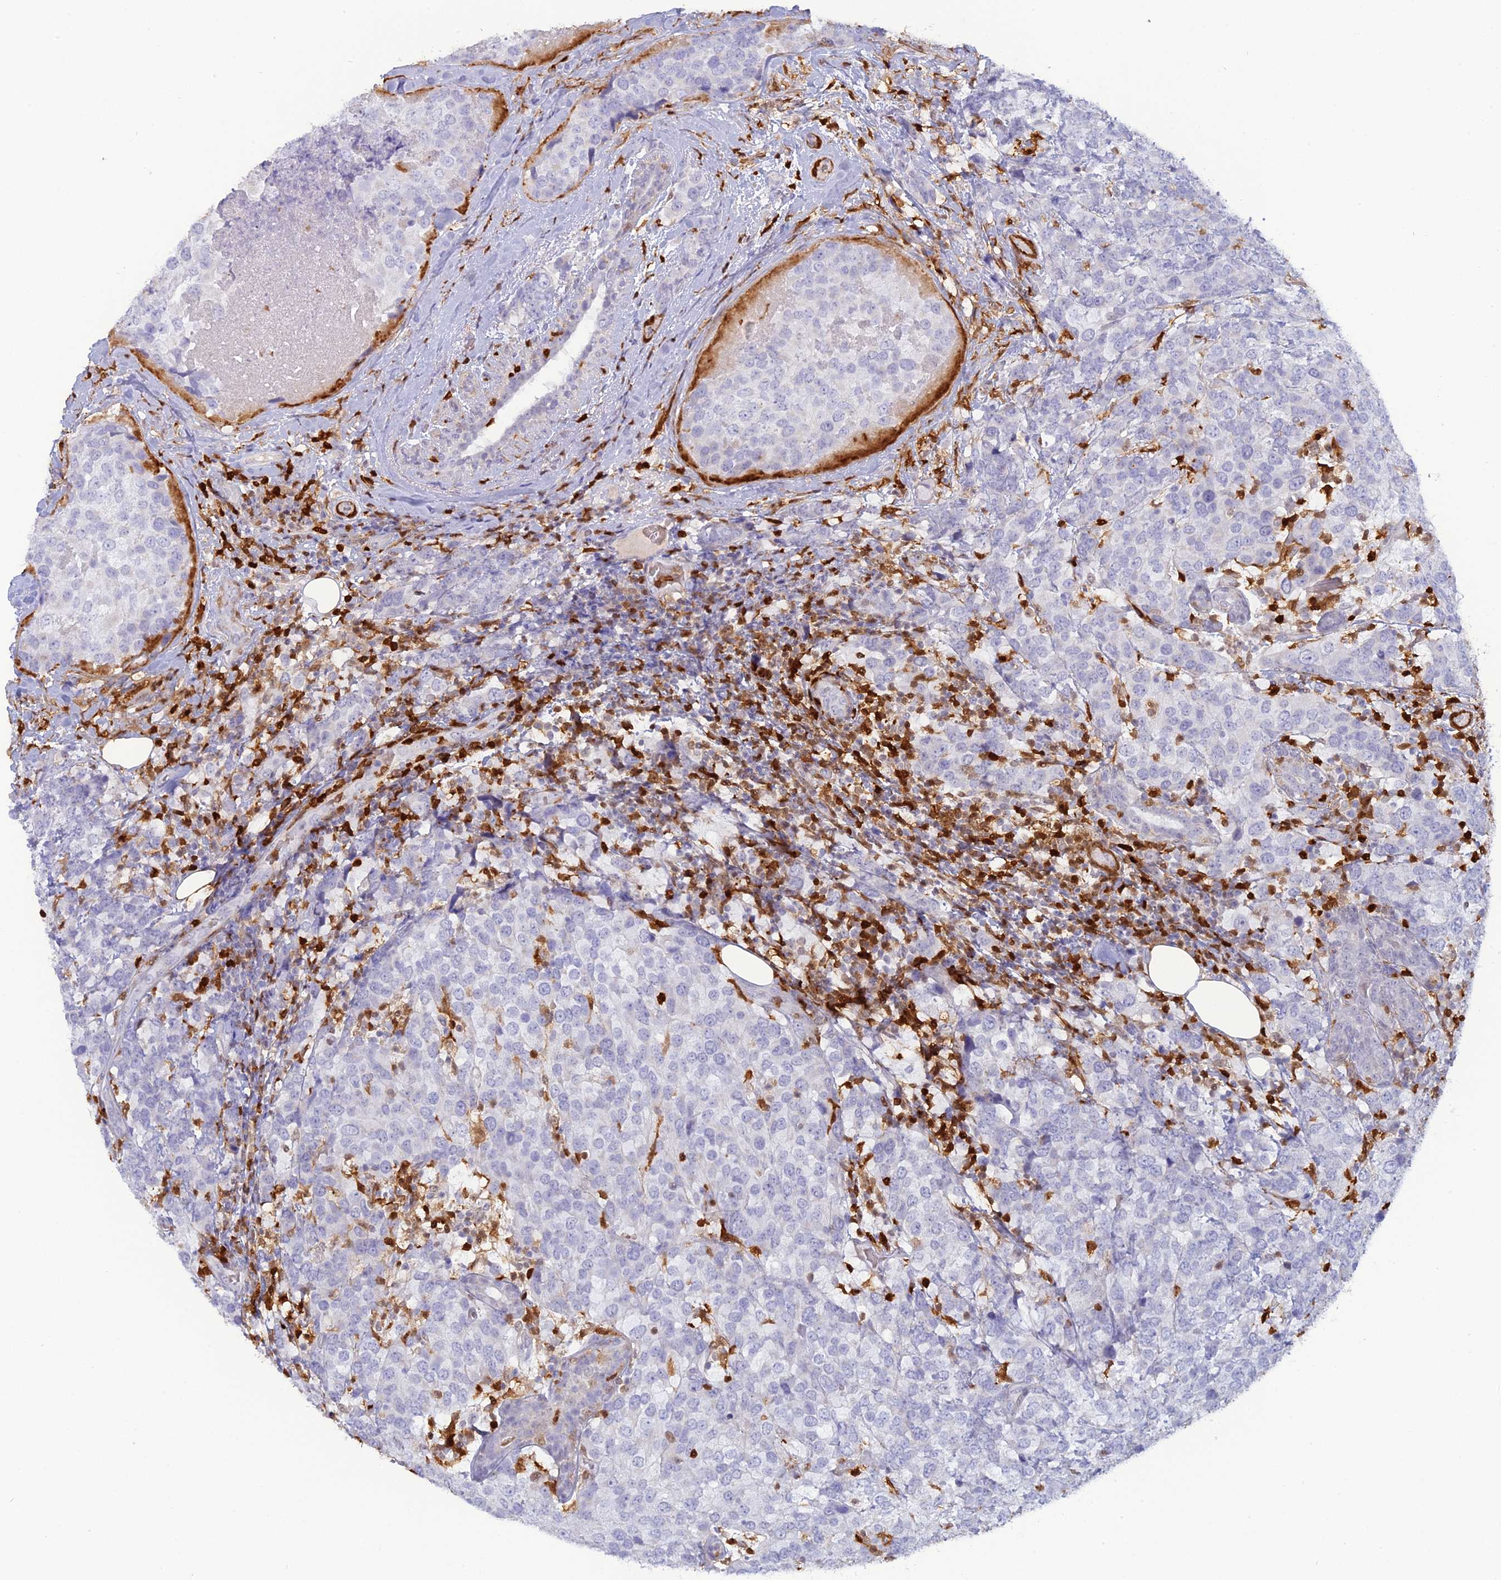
{"staining": {"intensity": "negative", "quantity": "none", "location": "none"}, "tissue": "breast cancer", "cell_type": "Tumor cells", "image_type": "cancer", "snomed": [{"axis": "morphology", "description": "Lobular carcinoma"}, {"axis": "topography", "description": "Breast"}], "caption": "Breast lobular carcinoma was stained to show a protein in brown. There is no significant expression in tumor cells.", "gene": "PGBD4", "patient": {"sex": "female", "age": 59}}